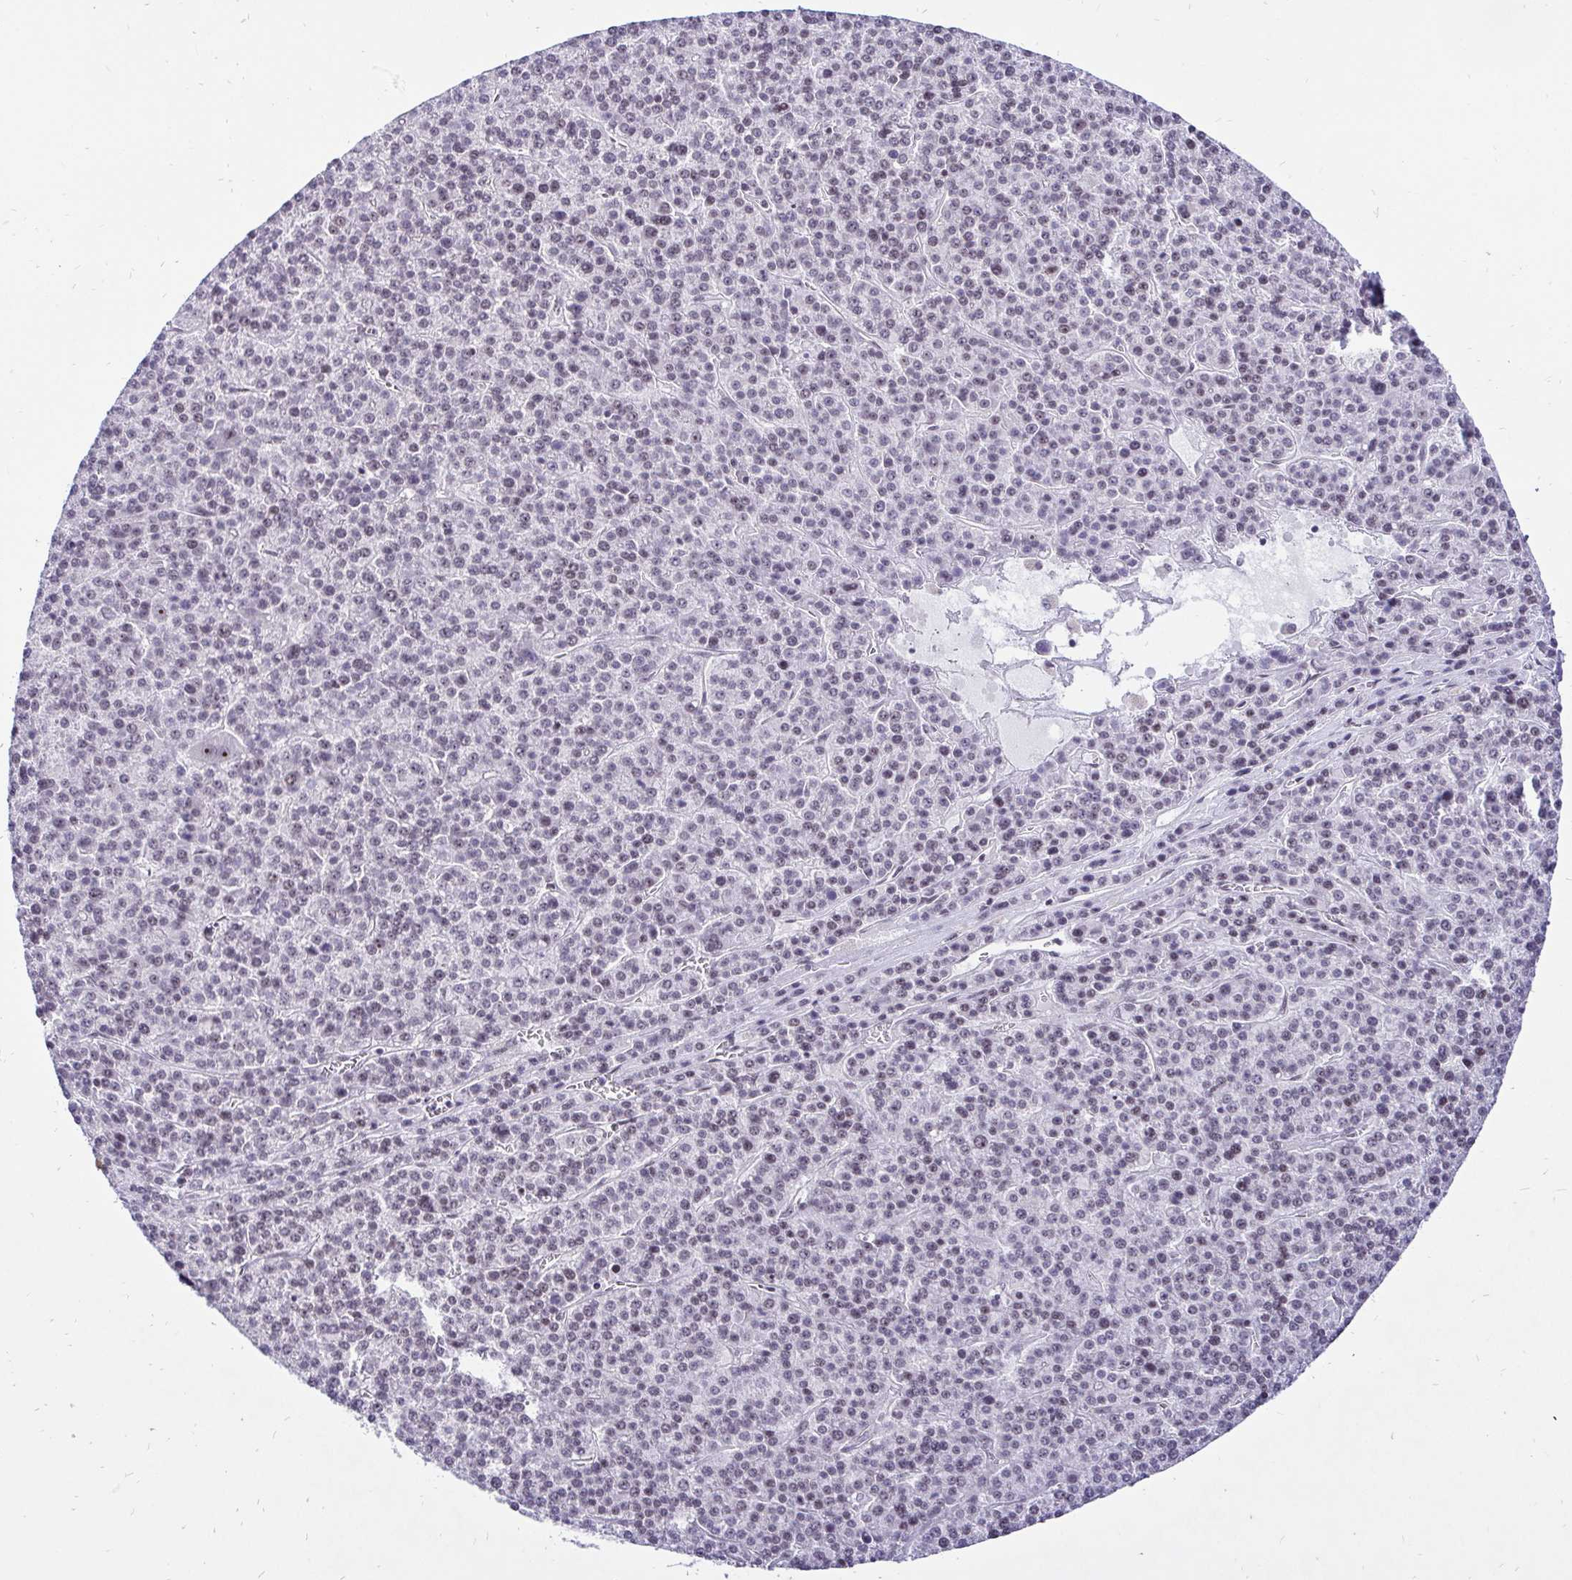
{"staining": {"intensity": "weak", "quantity": "<25%", "location": "nuclear"}, "tissue": "liver cancer", "cell_type": "Tumor cells", "image_type": "cancer", "snomed": [{"axis": "morphology", "description": "Carcinoma, Hepatocellular, NOS"}, {"axis": "topography", "description": "Liver"}], "caption": "The histopathology image displays no staining of tumor cells in liver cancer. (DAB immunohistochemistry with hematoxylin counter stain).", "gene": "ZNF860", "patient": {"sex": "female", "age": 58}}